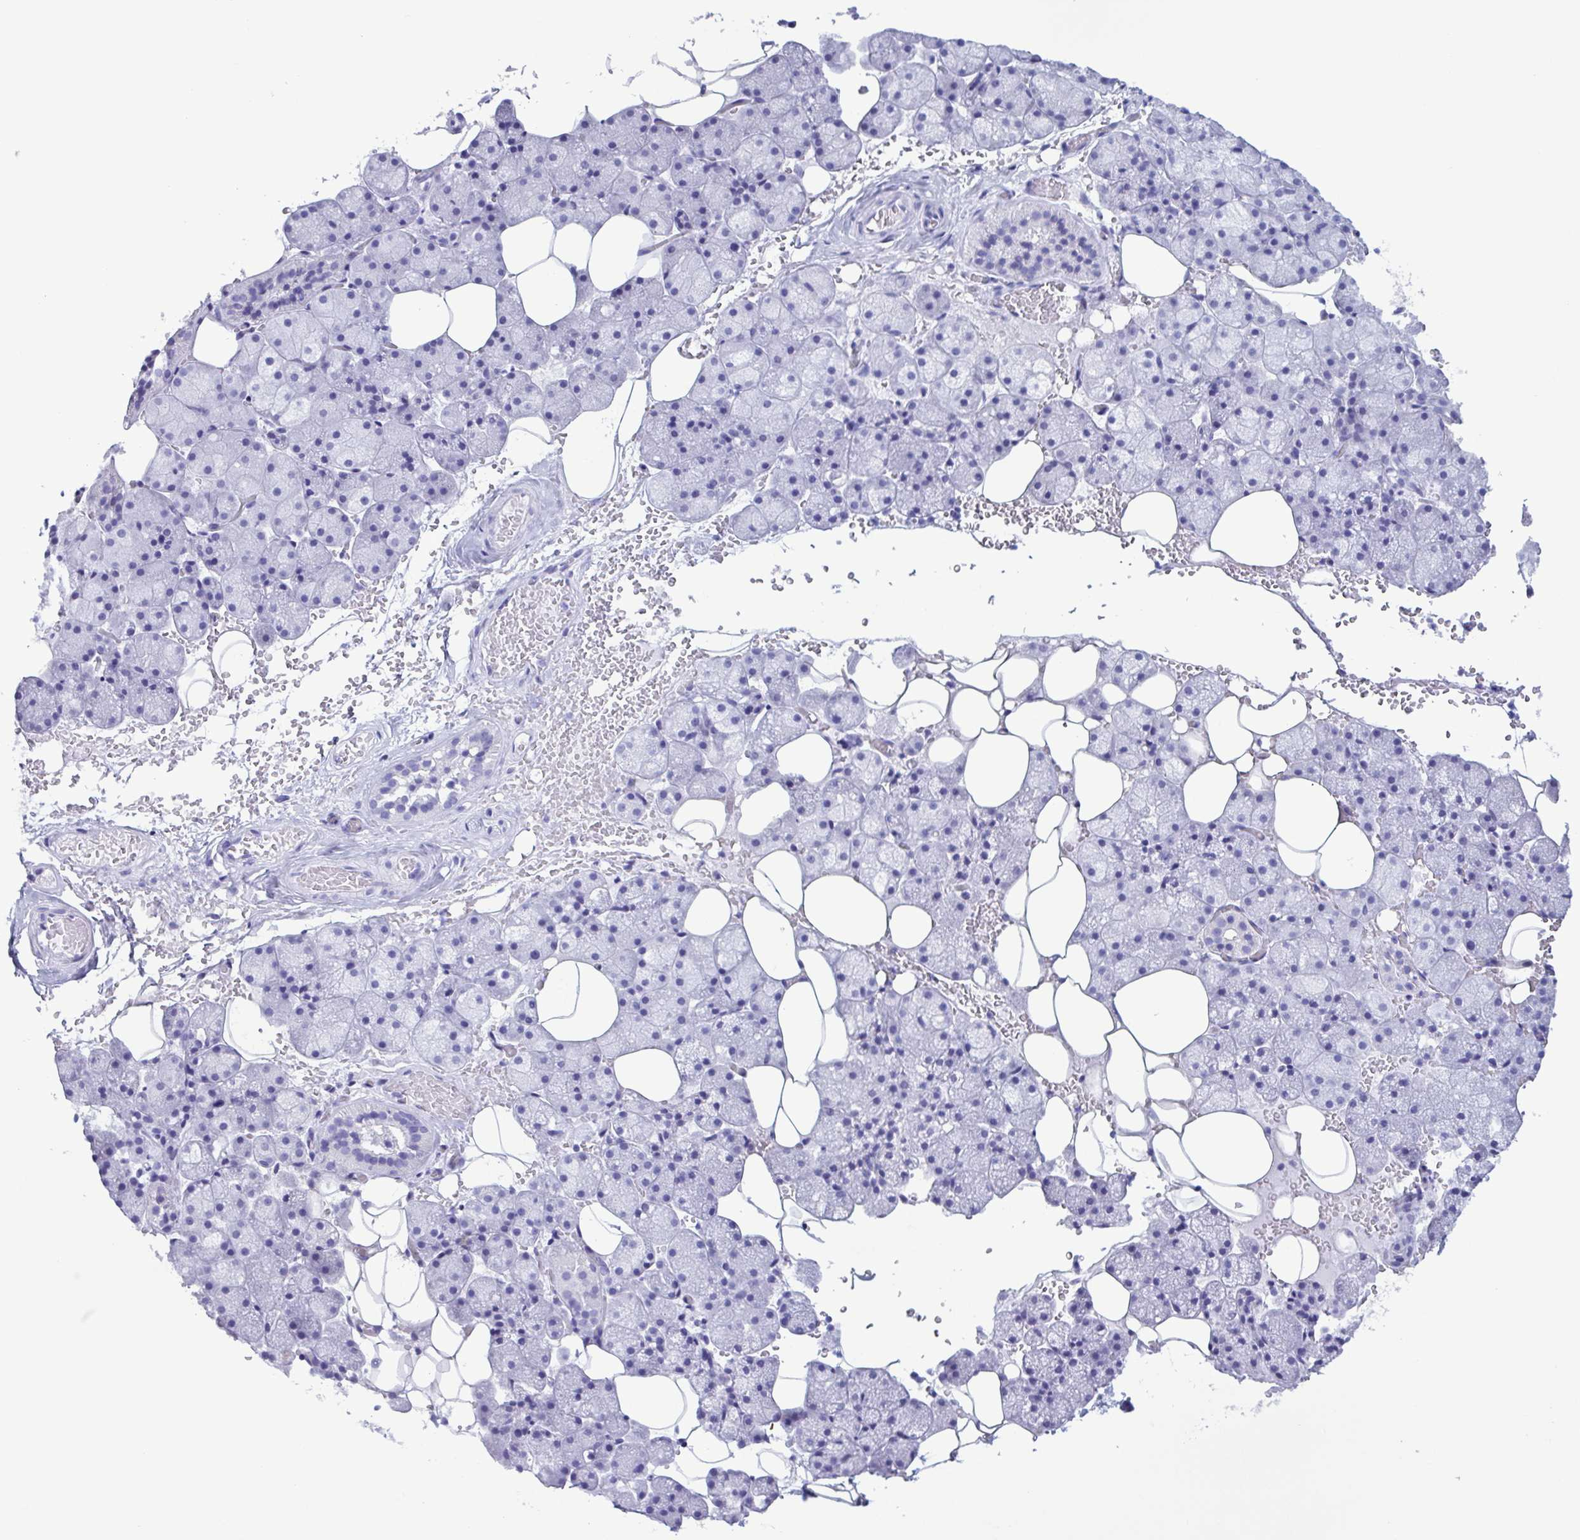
{"staining": {"intensity": "moderate", "quantity": "<25%", "location": "cytoplasmic/membranous"}, "tissue": "salivary gland", "cell_type": "Glandular cells", "image_type": "normal", "snomed": [{"axis": "morphology", "description": "Normal tissue, NOS"}, {"axis": "topography", "description": "Salivary gland"}, {"axis": "topography", "description": "Peripheral nerve tissue"}], "caption": "Protein expression analysis of normal human salivary gland reveals moderate cytoplasmic/membranous positivity in about <25% of glandular cells. Using DAB (brown) and hematoxylin (blue) stains, captured at high magnification using brightfield microscopy.", "gene": "LTF", "patient": {"sex": "male", "age": 38}}